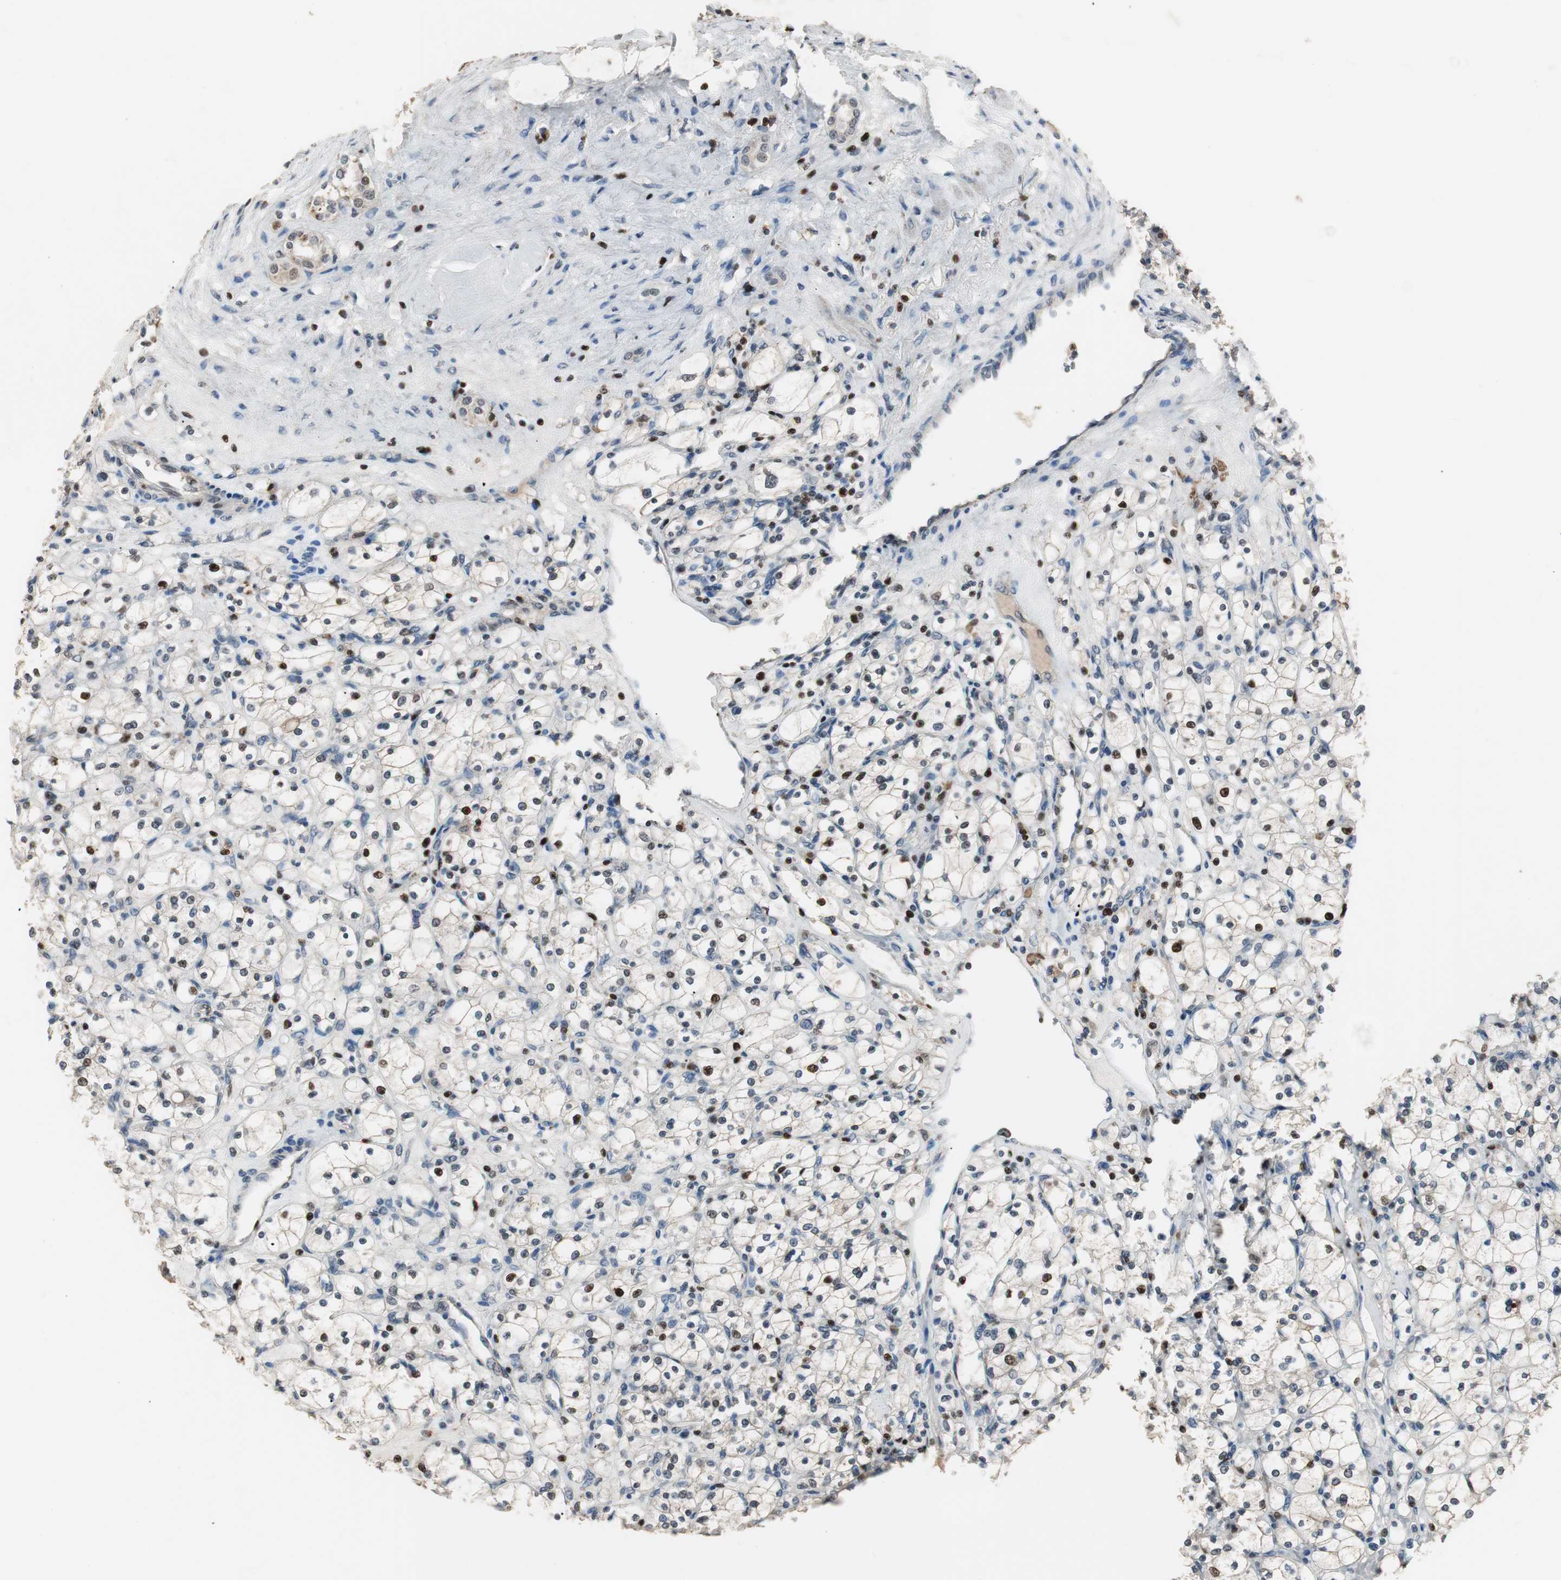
{"staining": {"intensity": "strong", "quantity": "<25%", "location": "nuclear"}, "tissue": "renal cancer", "cell_type": "Tumor cells", "image_type": "cancer", "snomed": [{"axis": "morphology", "description": "Adenocarcinoma, NOS"}, {"axis": "topography", "description": "Kidney"}], "caption": "Adenocarcinoma (renal) stained with immunohistochemistry displays strong nuclear expression in approximately <25% of tumor cells. (brown staining indicates protein expression, while blue staining denotes nuclei).", "gene": "FEN1", "patient": {"sex": "female", "age": 83}}